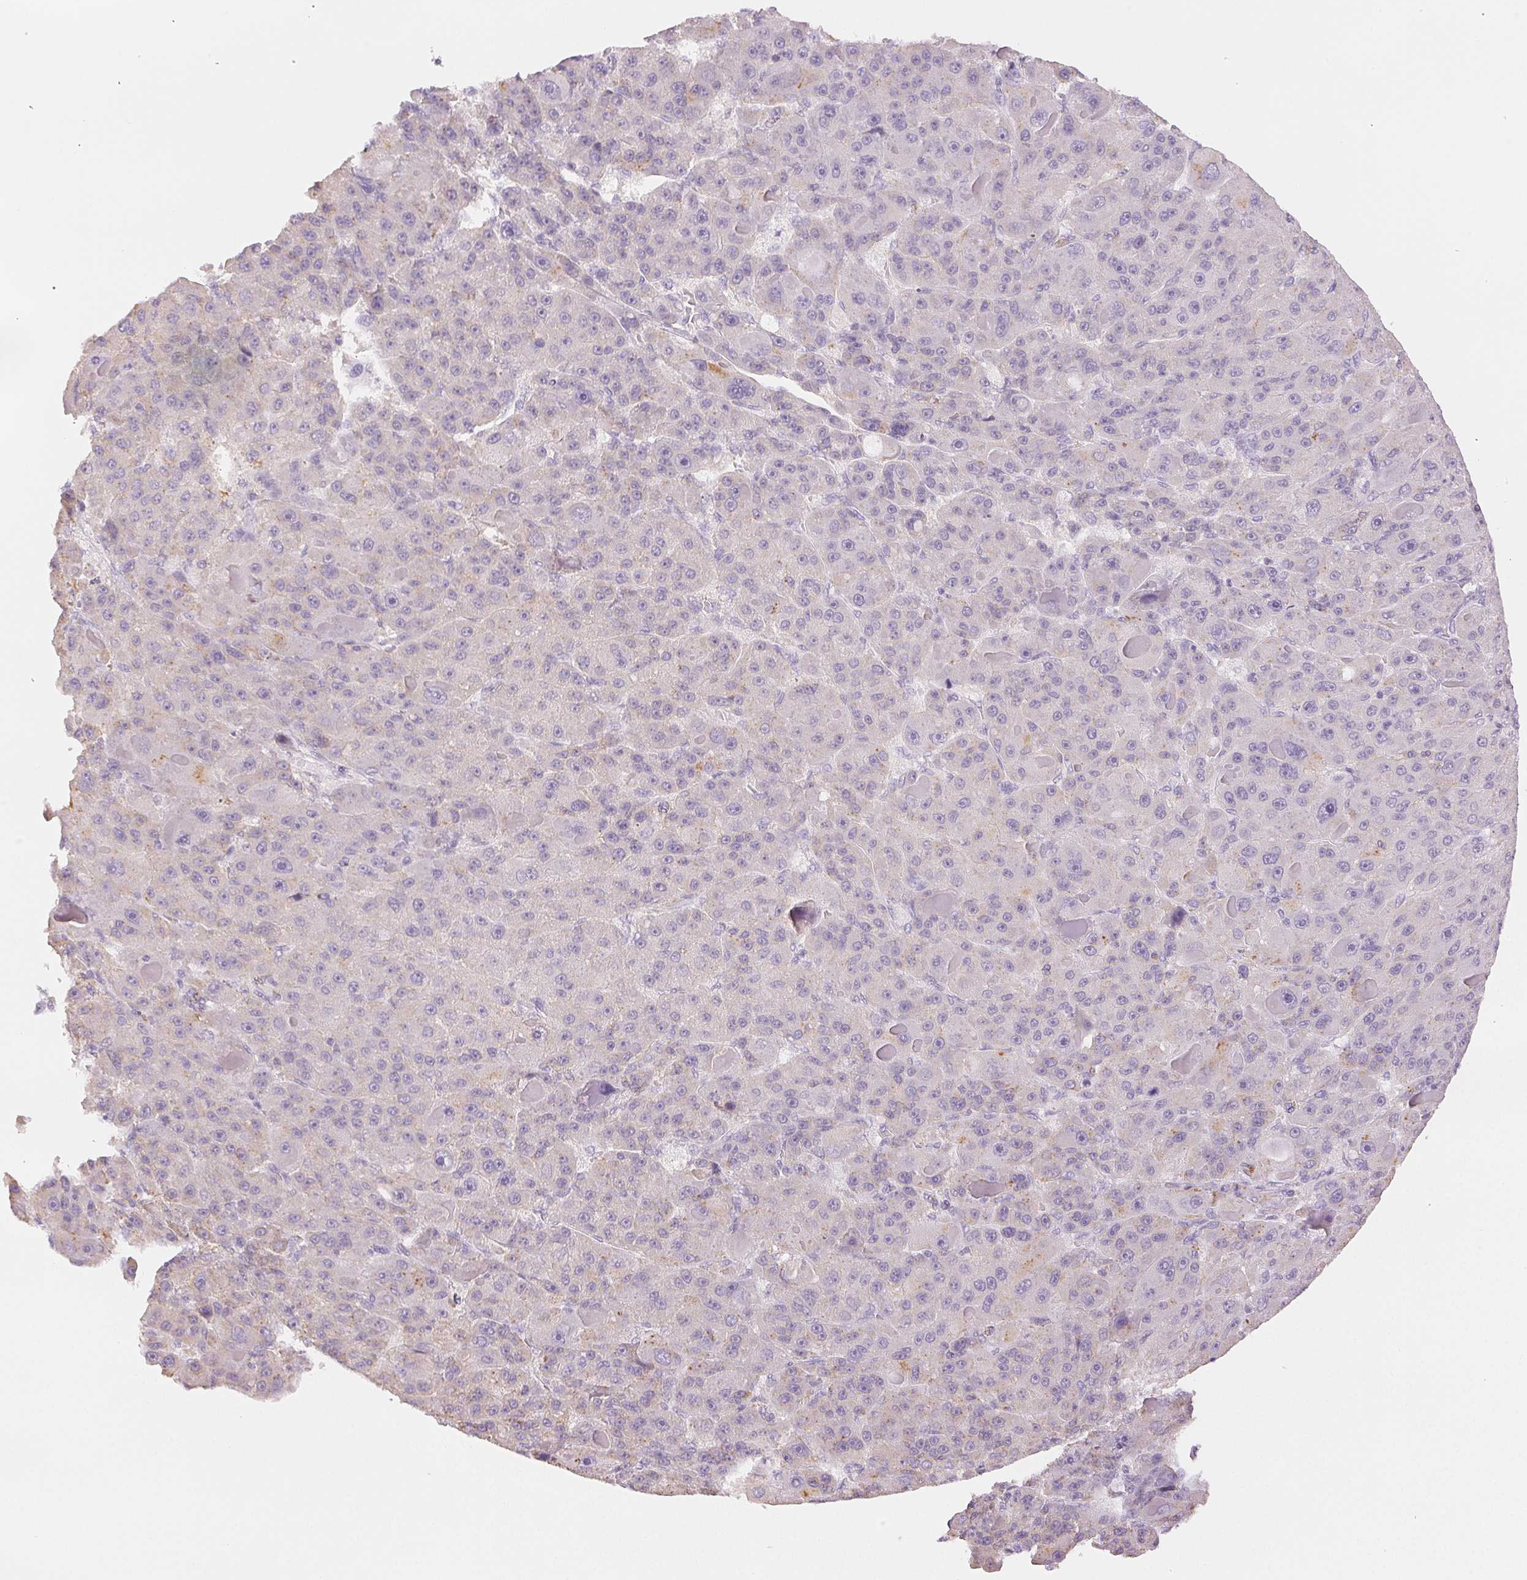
{"staining": {"intensity": "weak", "quantity": "<25%", "location": "cytoplasmic/membranous"}, "tissue": "liver cancer", "cell_type": "Tumor cells", "image_type": "cancer", "snomed": [{"axis": "morphology", "description": "Carcinoma, Hepatocellular, NOS"}, {"axis": "topography", "description": "Liver"}], "caption": "Histopathology image shows no protein expression in tumor cells of liver cancer tissue.", "gene": "SLC5A2", "patient": {"sex": "male", "age": 76}}